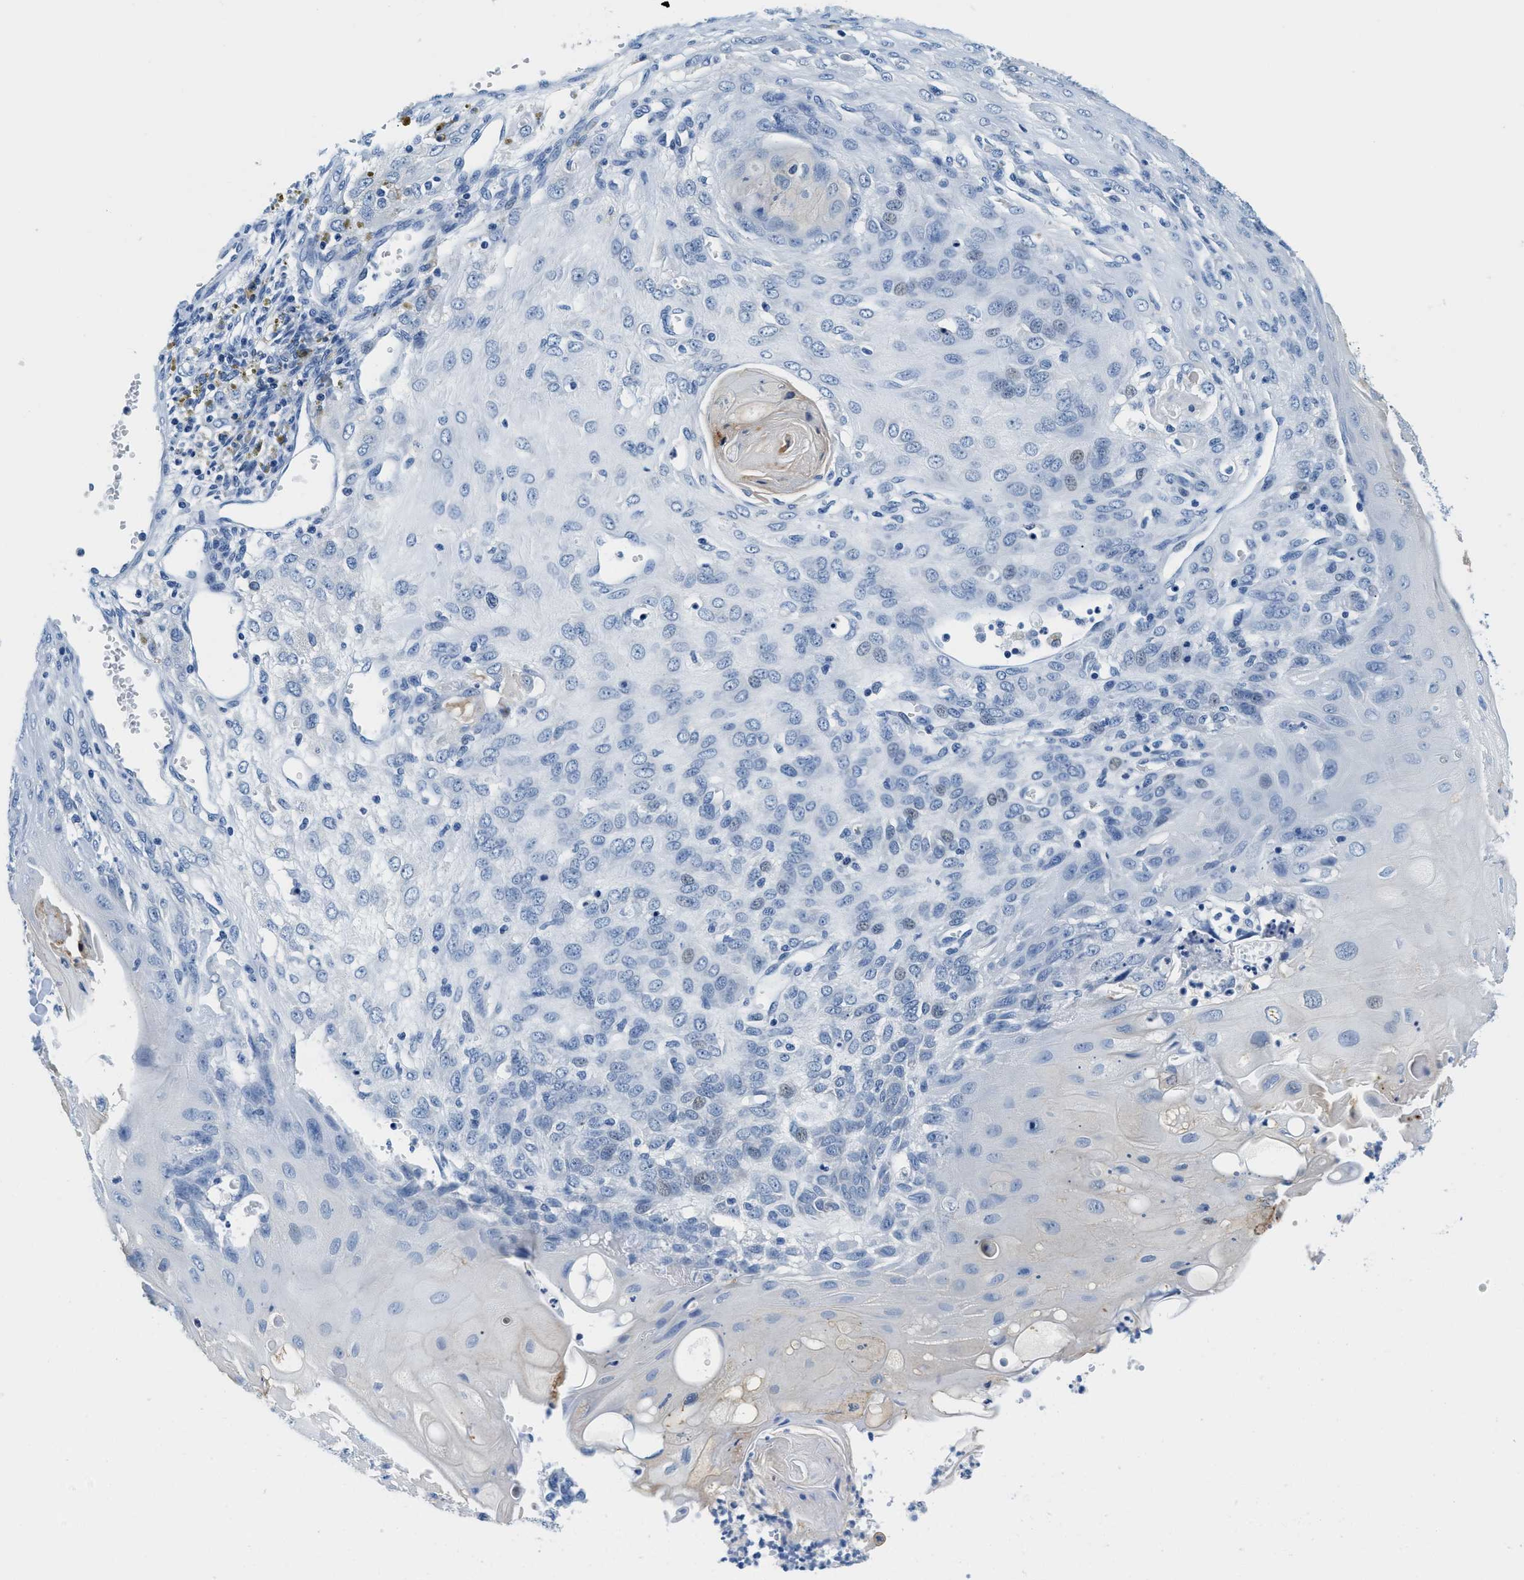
{"staining": {"intensity": "negative", "quantity": "none", "location": "none"}, "tissue": "endometrial cancer", "cell_type": "Tumor cells", "image_type": "cancer", "snomed": [{"axis": "morphology", "description": "Adenocarcinoma, NOS"}, {"axis": "topography", "description": "Endometrium"}], "caption": "Image shows no protein positivity in tumor cells of endometrial adenocarcinoma tissue.", "gene": "GSTM3", "patient": {"sex": "female", "age": 32}}